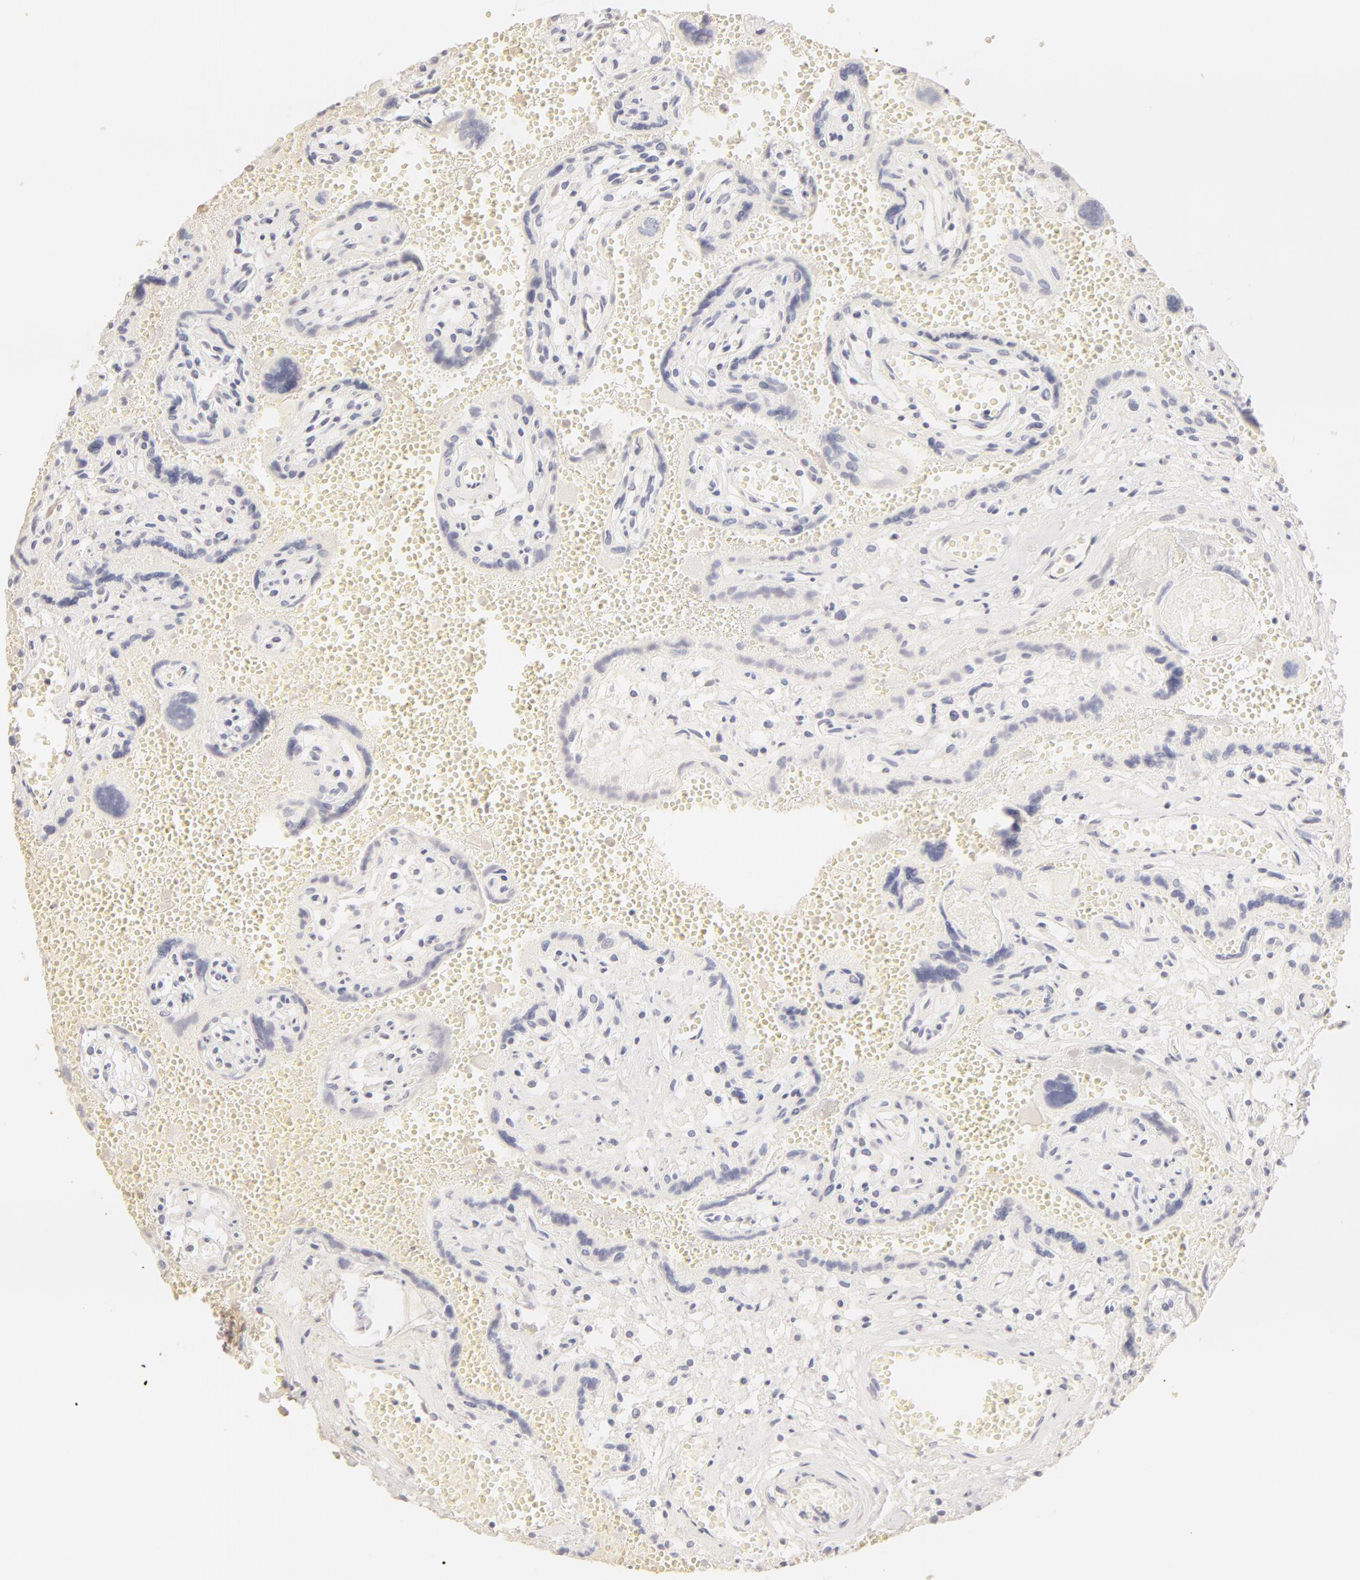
{"staining": {"intensity": "negative", "quantity": "none", "location": "none"}, "tissue": "placenta", "cell_type": "Decidual cells", "image_type": "normal", "snomed": [{"axis": "morphology", "description": "Normal tissue, NOS"}, {"axis": "topography", "description": "Placenta"}], "caption": "IHC micrograph of benign placenta: placenta stained with DAB demonstrates no significant protein positivity in decidual cells.", "gene": "LGALS7B", "patient": {"sex": "female", "age": 40}}